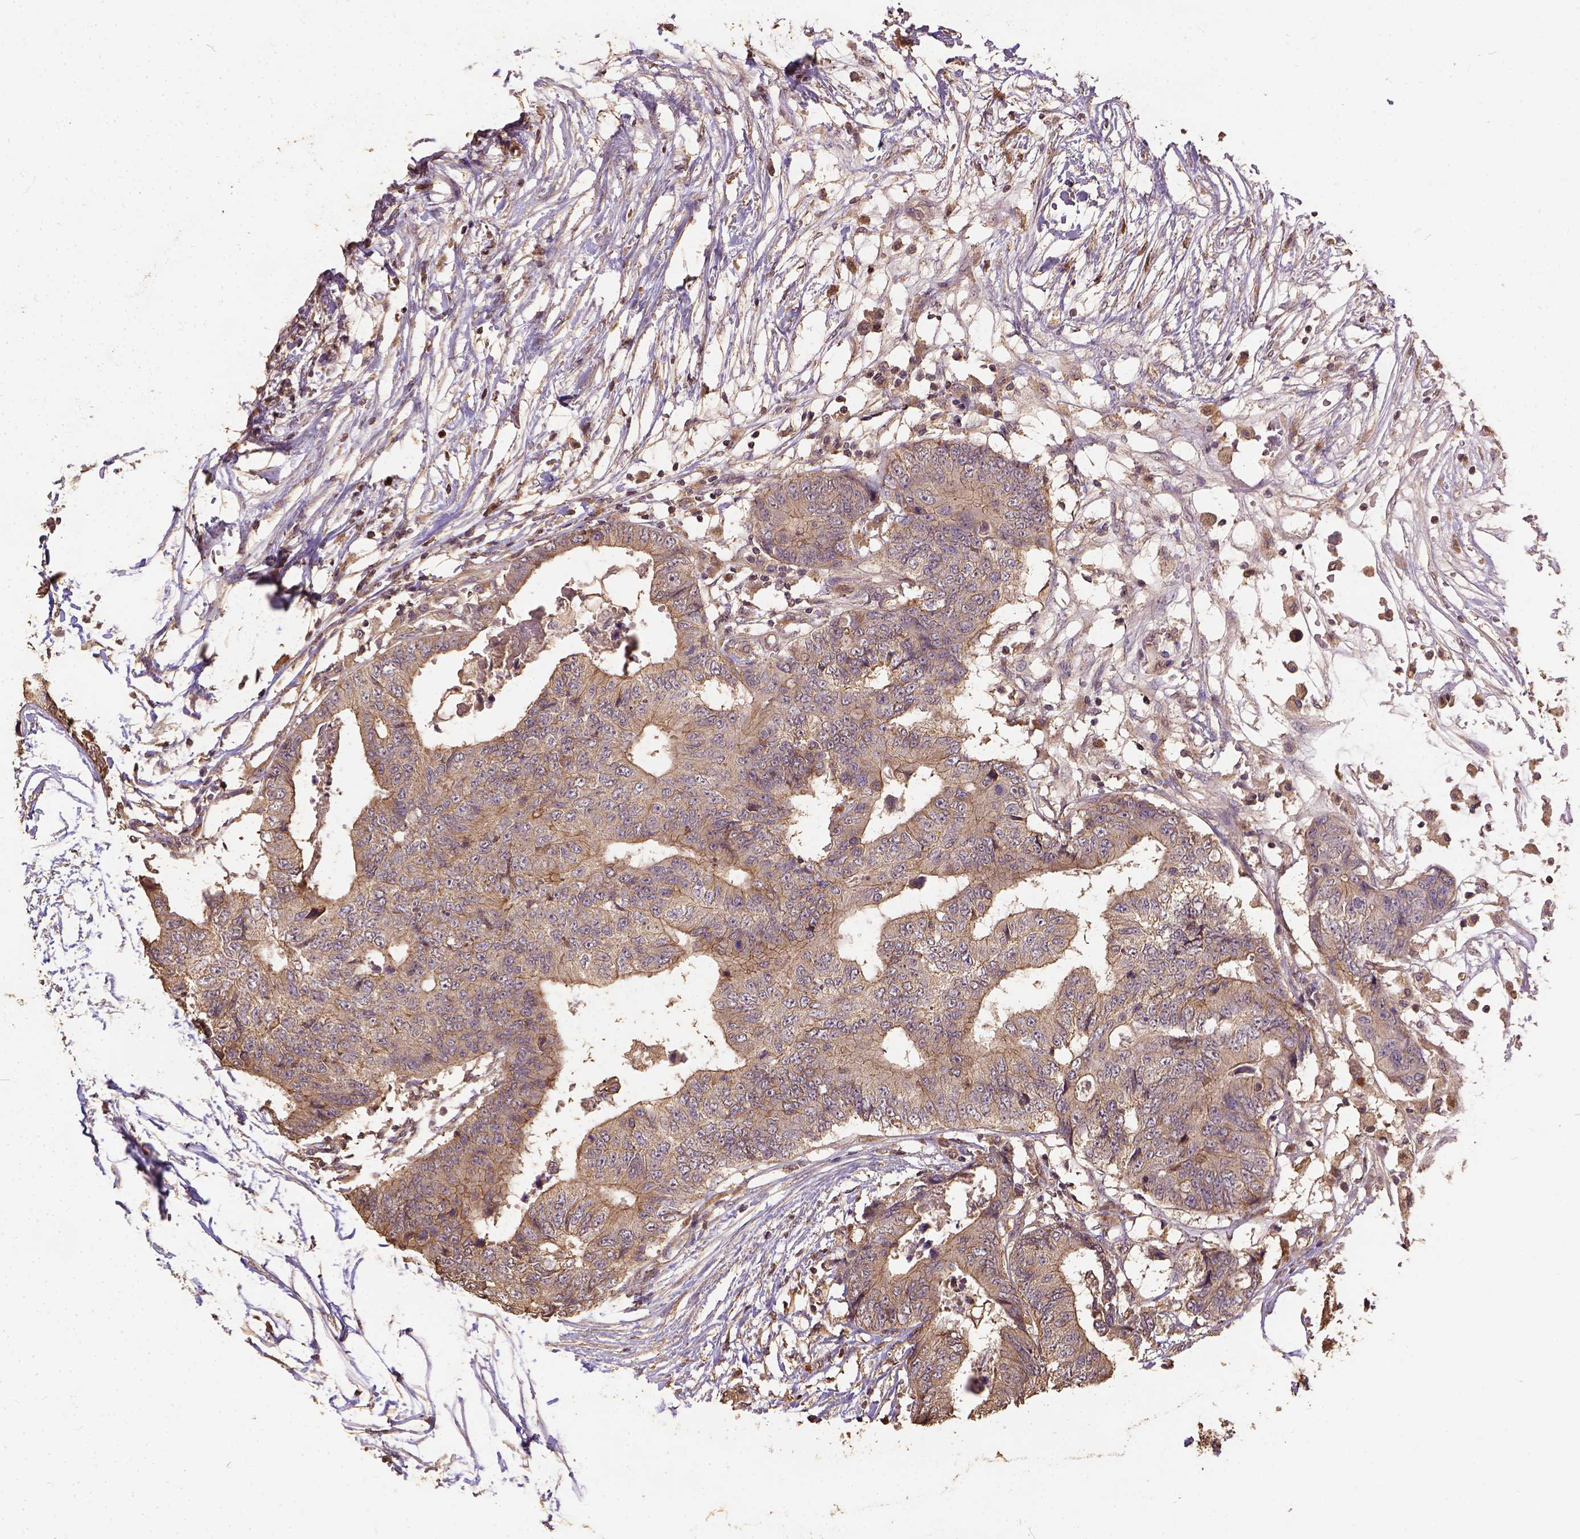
{"staining": {"intensity": "weak", "quantity": ">75%", "location": "cytoplasmic/membranous"}, "tissue": "colorectal cancer", "cell_type": "Tumor cells", "image_type": "cancer", "snomed": [{"axis": "morphology", "description": "Adenocarcinoma, NOS"}, {"axis": "topography", "description": "Colon"}], "caption": "Immunohistochemical staining of human adenocarcinoma (colorectal) reveals weak cytoplasmic/membranous protein positivity in approximately >75% of tumor cells. Using DAB (3,3'-diaminobenzidine) (brown) and hematoxylin (blue) stains, captured at high magnification using brightfield microscopy.", "gene": "ATP1B3", "patient": {"sex": "female", "age": 48}}